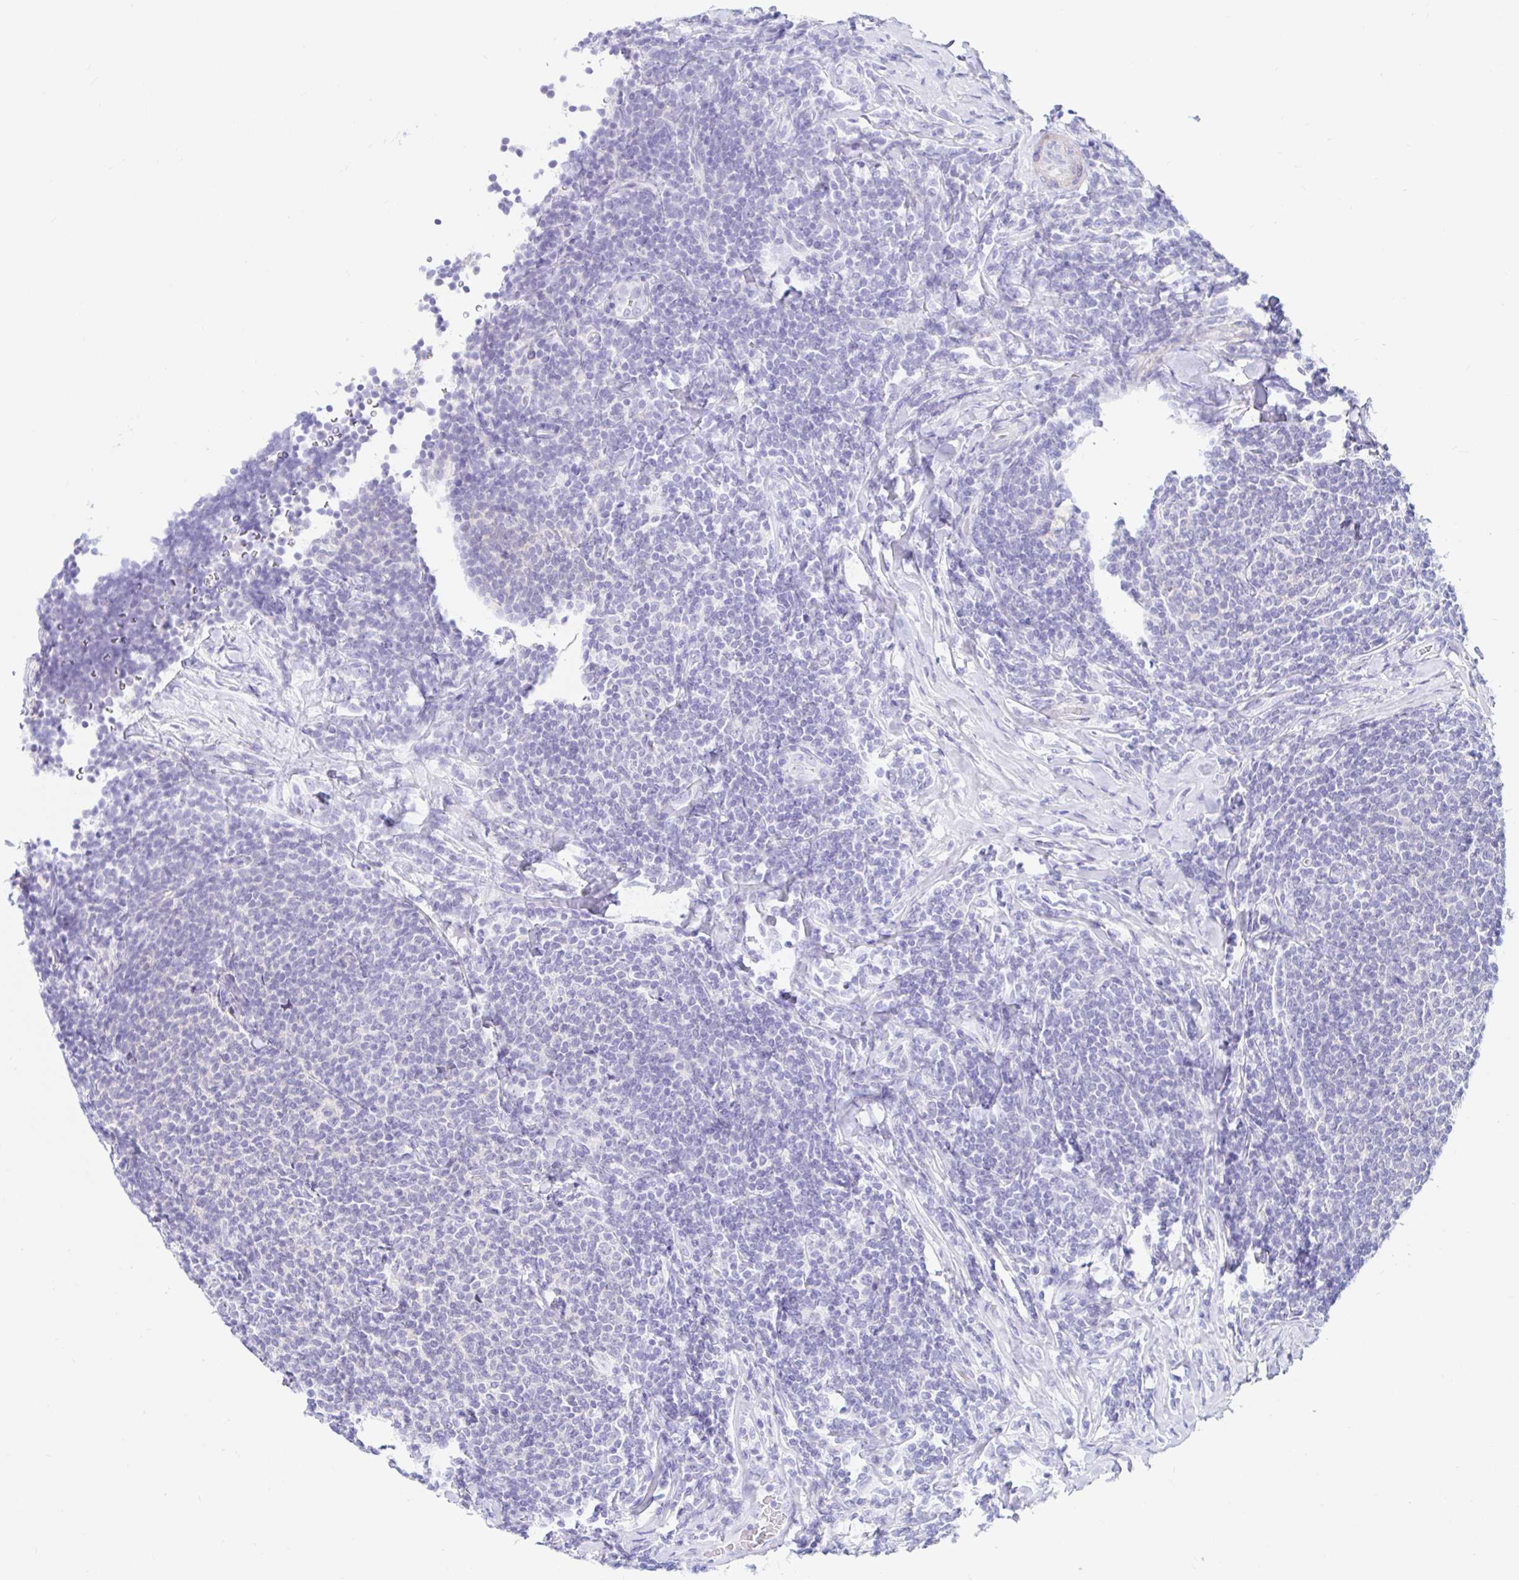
{"staining": {"intensity": "negative", "quantity": "none", "location": "none"}, "tissue": "lymphoma", "cell_type": "Tumor cells", "image_type": "cancer", "snomed": [{"axis": "morphology", "description": "Malignant lymphoma, non-Hodgkin's type, Low grade"}, {"axis": "topography", "description": "Lymph node"}], "caption": "Low-grade malignant lymphoma, non-Hodgkin's type was stained to show a protein in brown. There is no significant staining in tumor cells.", "gene": "PPP1R1B", "patient": {"sex": "male", "age": 52}}